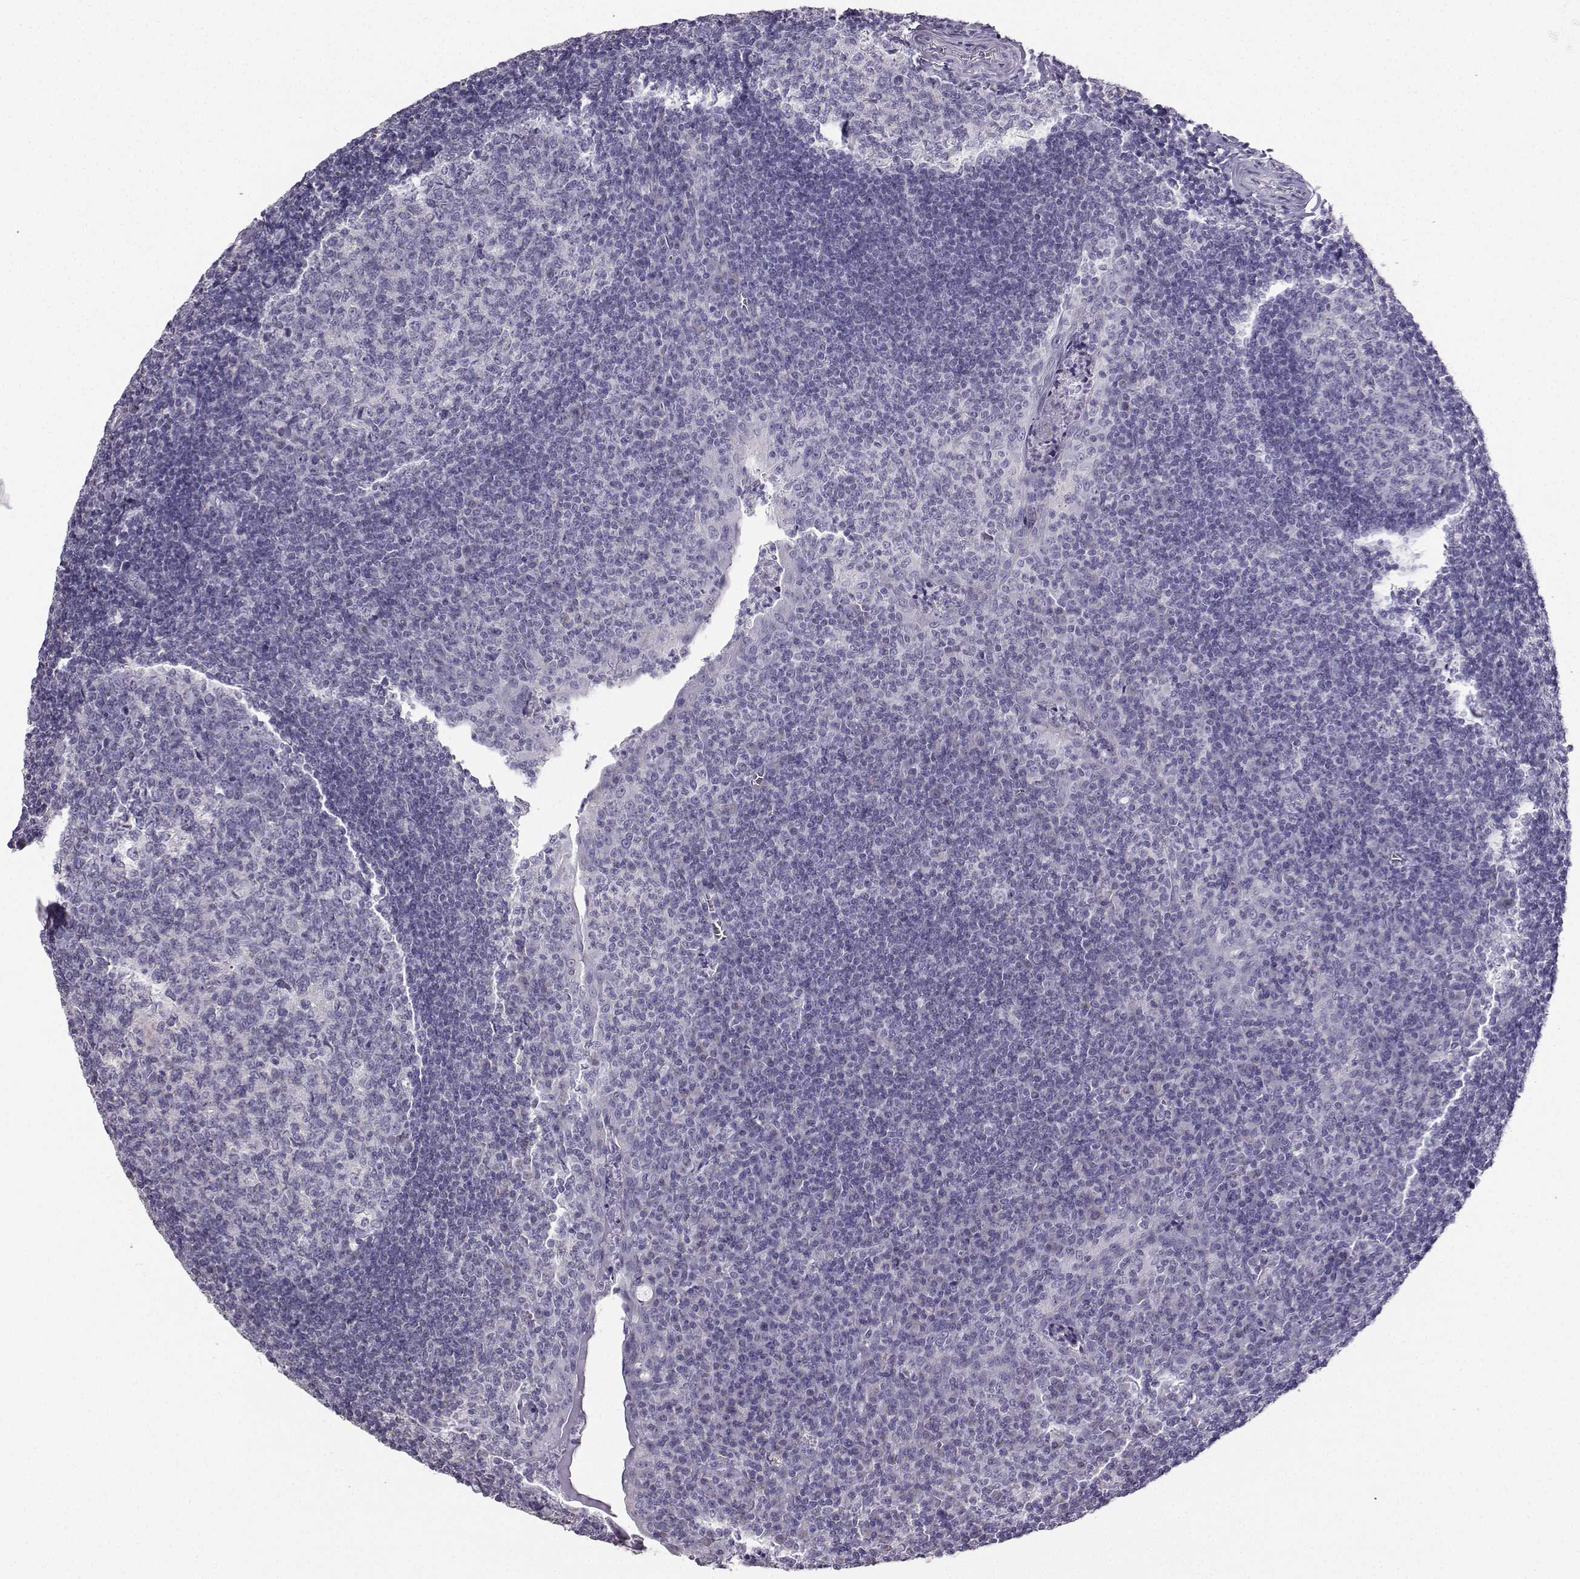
{"staining": {"intensity": "negative", "quantity": "none", "location": "none"}, "tissue": "tonsil", "cell_type": "Germinal center cells", "image_type": "normal", "snomed": [{"axis": "morphology", "description": "Normal tissue, NOS"}, {"axis": "topography", "description": "Tonsil"}], "caption": "Tonsil stained for a protein using immunohistochemistry (IHC) shows no staining germinal center cells.", "gene": "AVP", "patient": {"sex": "female", "age": 12}}